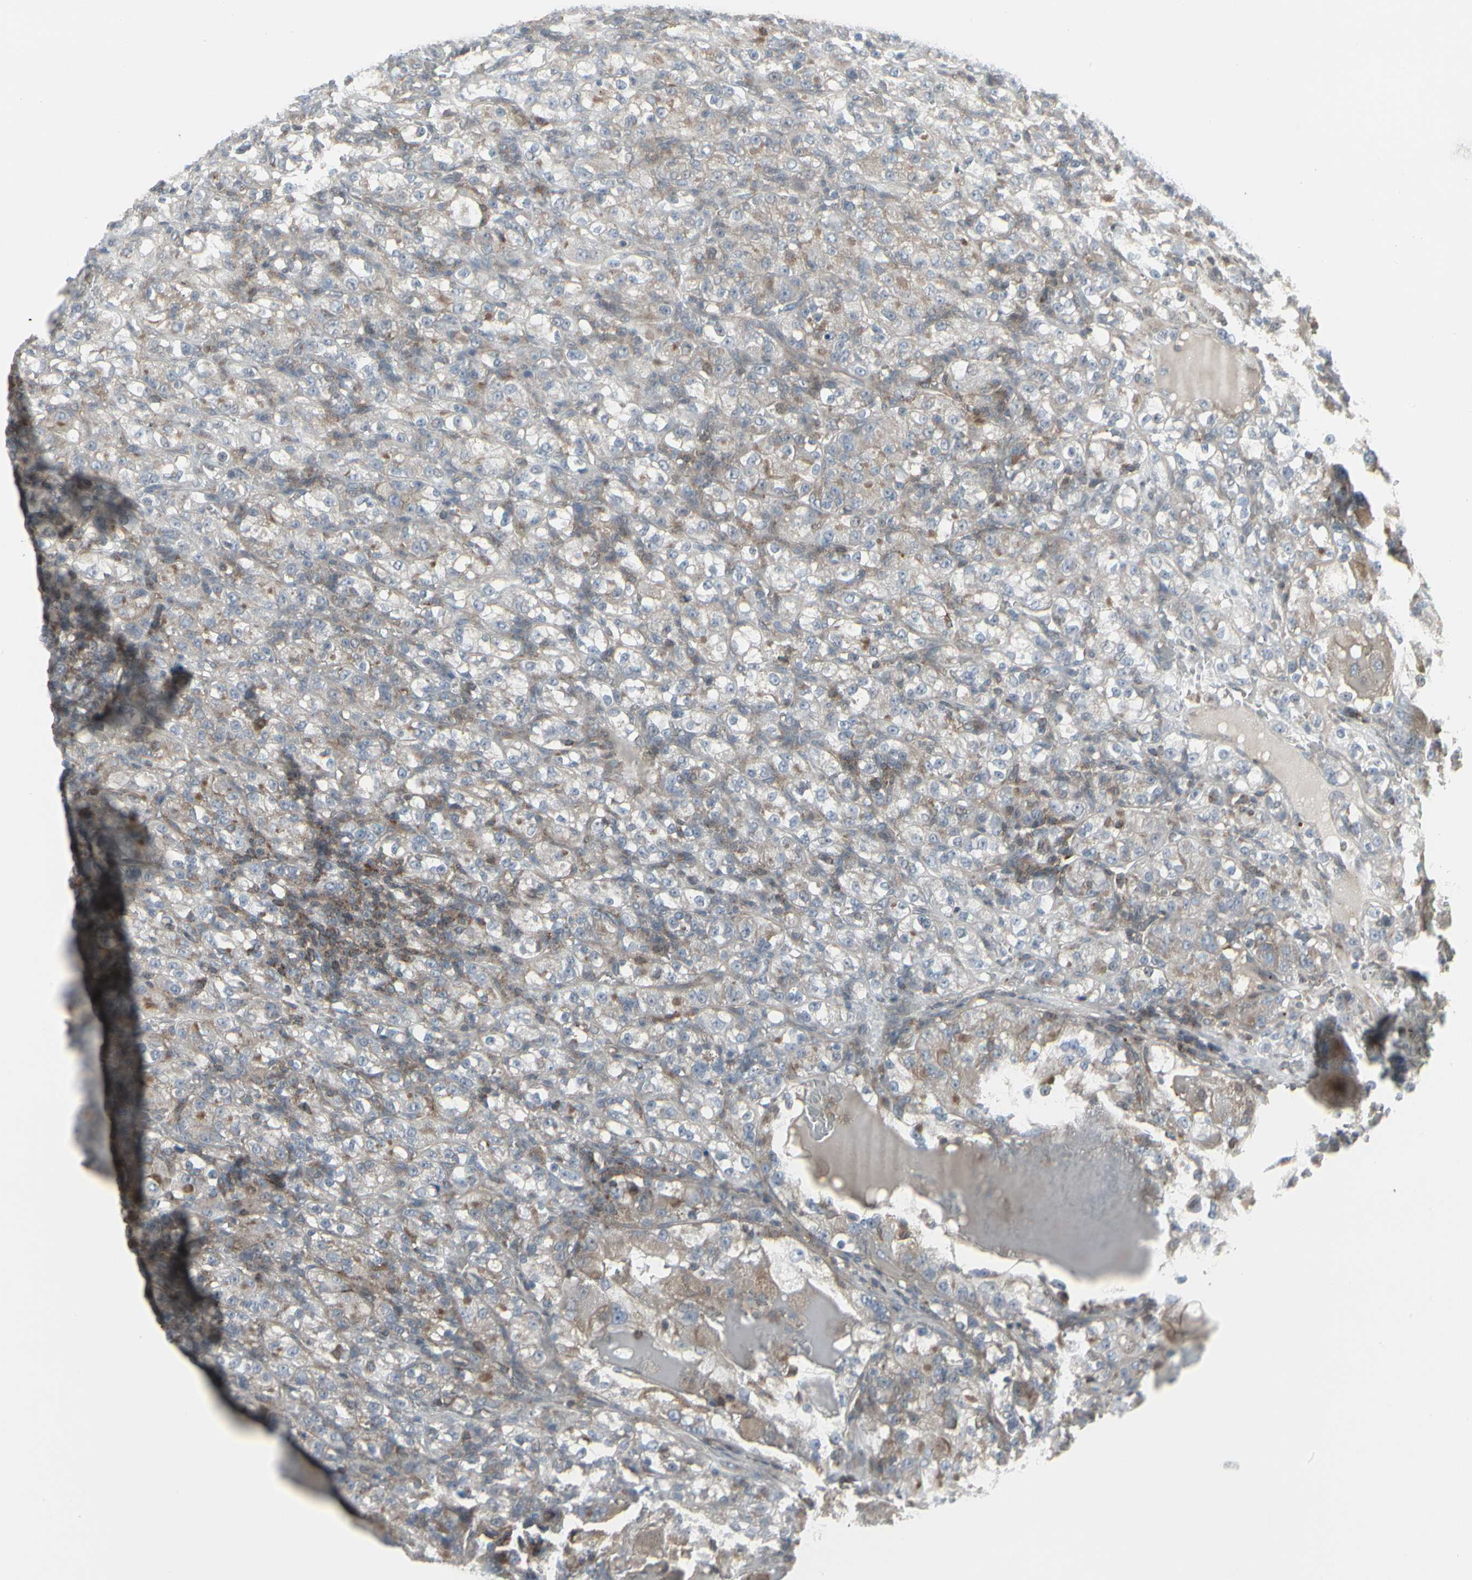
{"staining": {"intensity": "weak", "quantity": "25%-75%", "location": "cytoplasmic/membranous"}, "tissue": "renal cancer", "cell_type": "Tumor cells", "image_type": "cancer", "snomed": [{"axis": "morphology", "description": "Normal tissue, NOS"}, {"axis": "morphology", "description": "Adenocarcinoma, NOS"}, {"axis": "topography", "description": "Kidney"}], "caption": "The immunohistochemical stain labels weak cytoplasmic/membranous staining in tumor cells of renal adenocarcinoma tissue. (brown staining indicates protein expression, while blue staining denotes nuclei).", "gene": "EPS15", "patient": {"sex": "male", "age": 61}}